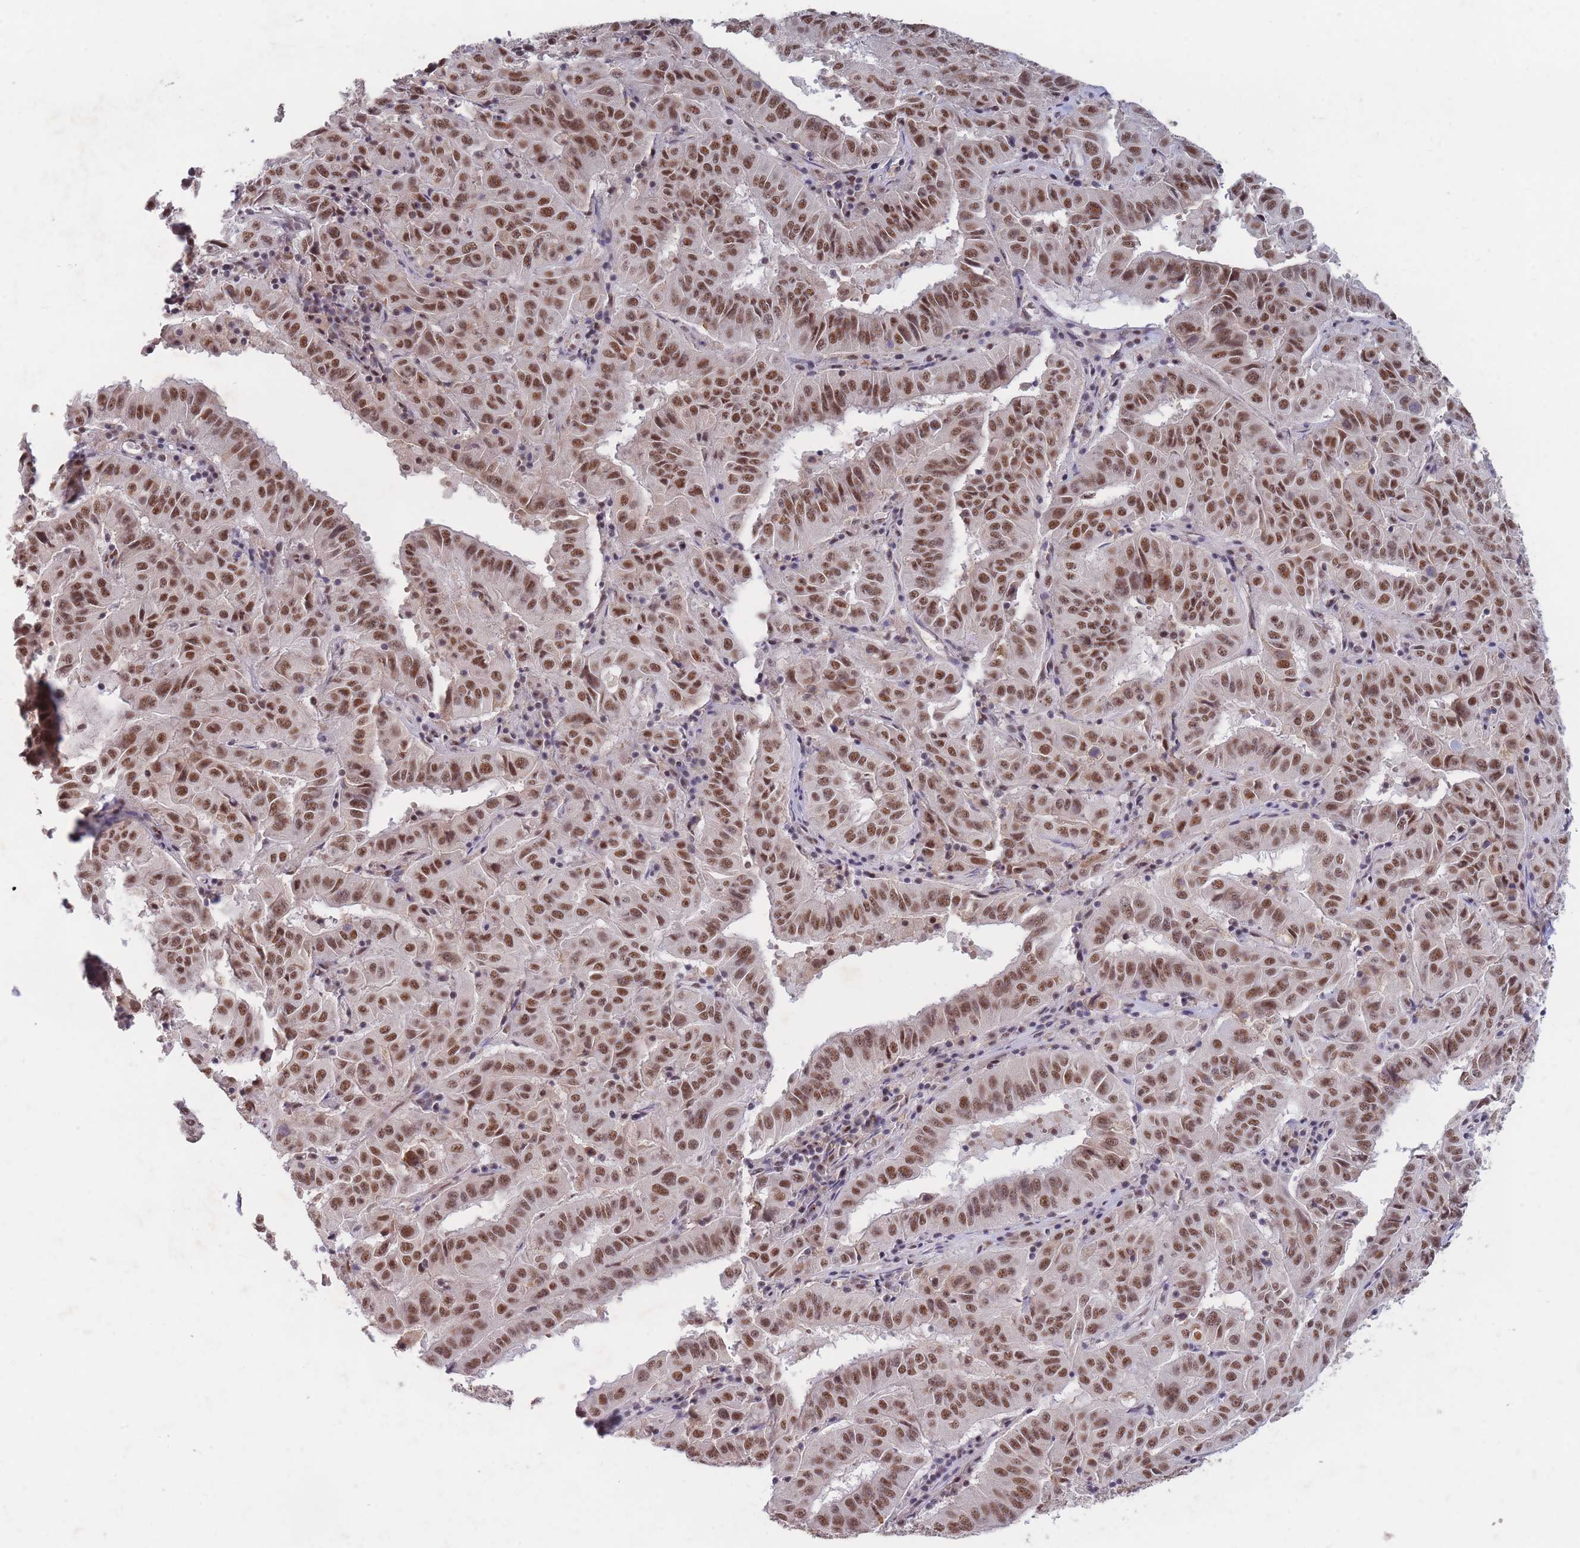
{"staining": {"intensity": "moderate", "quantity": ">75%", "location": "nuclear"}, "tissue": "pancreatic cancer", "cell_type": "Tumor cells", "image_type": "cancer", "snomed": [{"axis": "morphology", "description": "Adenocarcinoma, NOS"}, {"axis": "topography", "description": "Pancreas"}], "caption": "This micrograph reveals pancreatic adenocarcinoma stained with immunohistochemistry to label a protein in brown. The nuclear of tumor cells show moderate positivity for the protein. Nuclei are counter-stained blue.", "gene": "SNRPA1", "patient": {"sex": "male", "age": 63}}